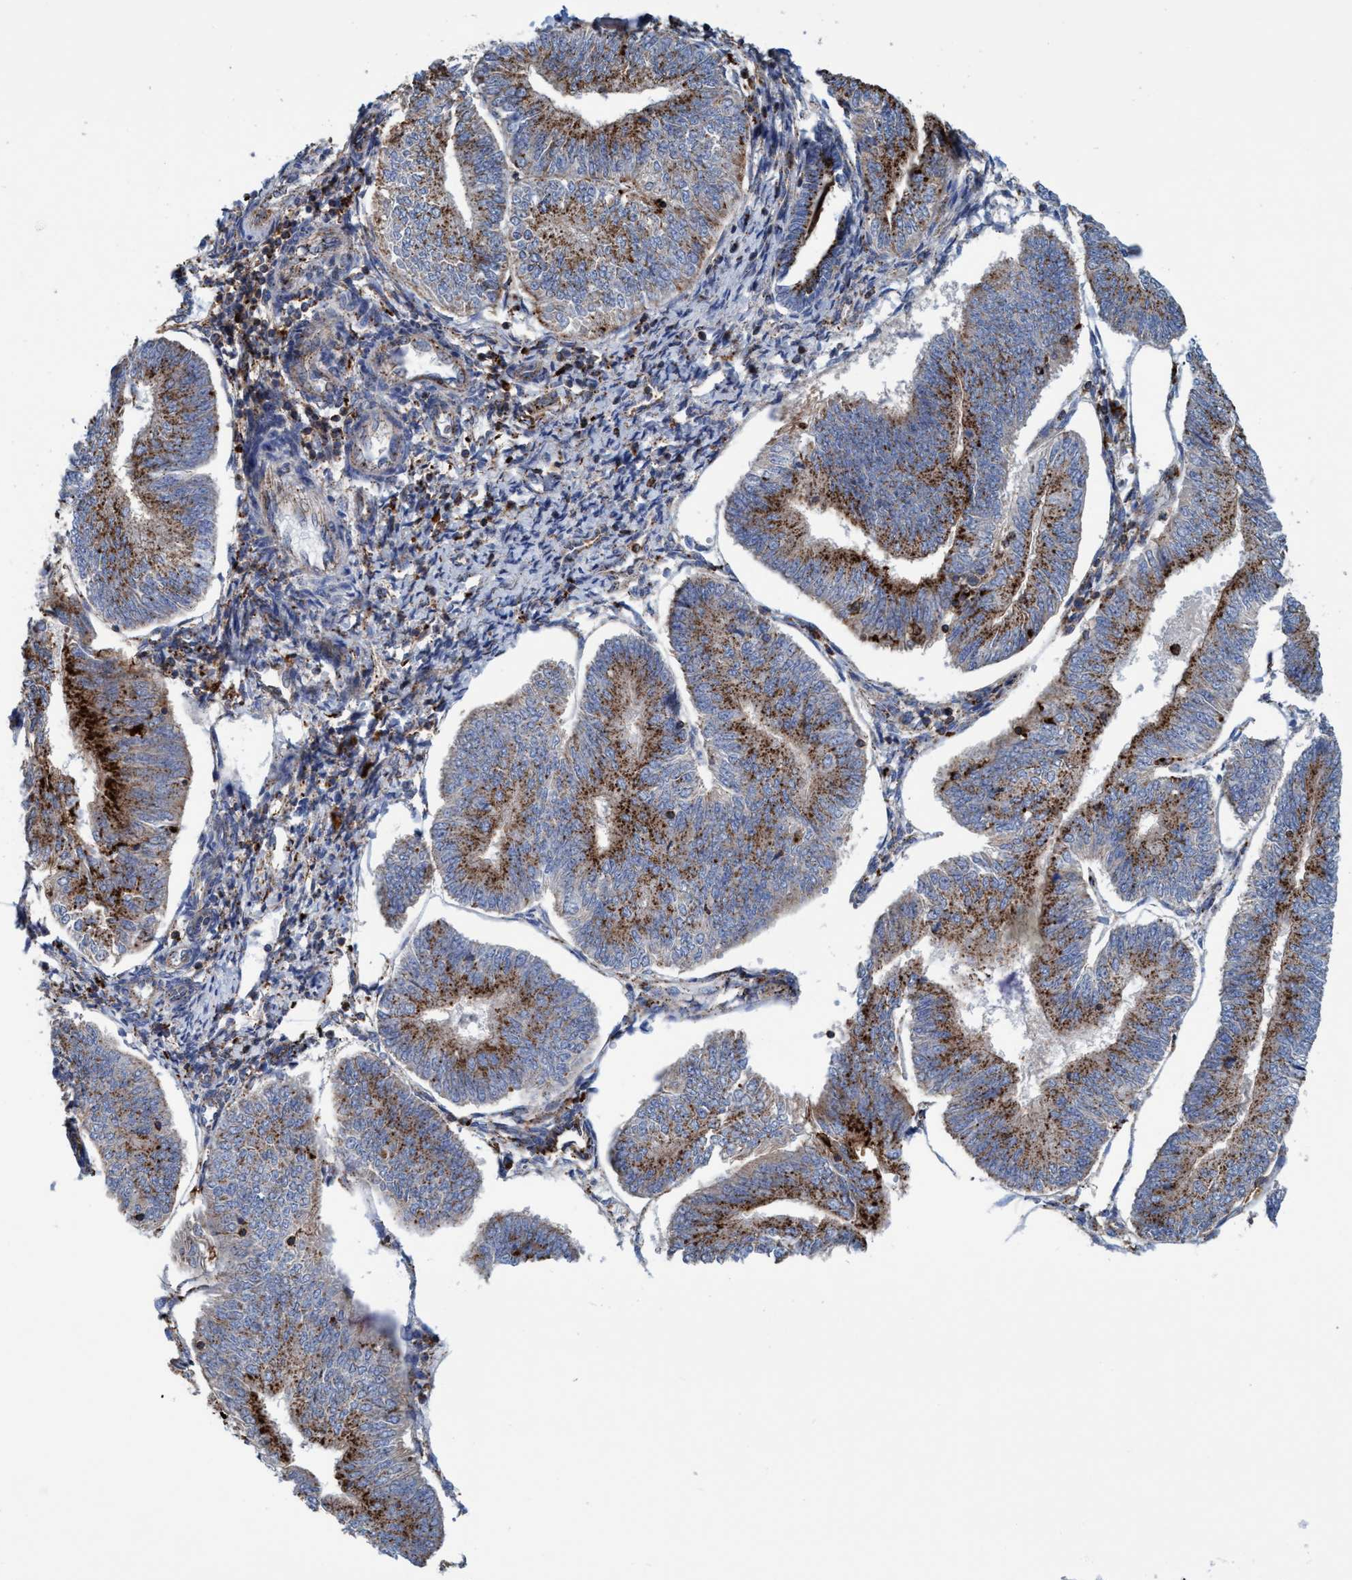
{"staining": {"intensity": "strong", "quantity": "25%-75%", "location": "cytoplasmic/membranous"}, "tissue": "endometrial cancer", "cell_type": "Tumor cells", "image_type": "cancer", "snomed": [{"axis": "morphology", "description": "Adenocarcinoma, NOS"}, {"axis": "topography", "description": "Endometrium"}], "caption": "A histopathology image of adenocarcinoma (endometrial) stained for a protein exhibits strong cytoplasmic/membranous brown staining in tumor cells.", "gene": "TRIM65", "patient": {"sex": "female", "age": 58}}